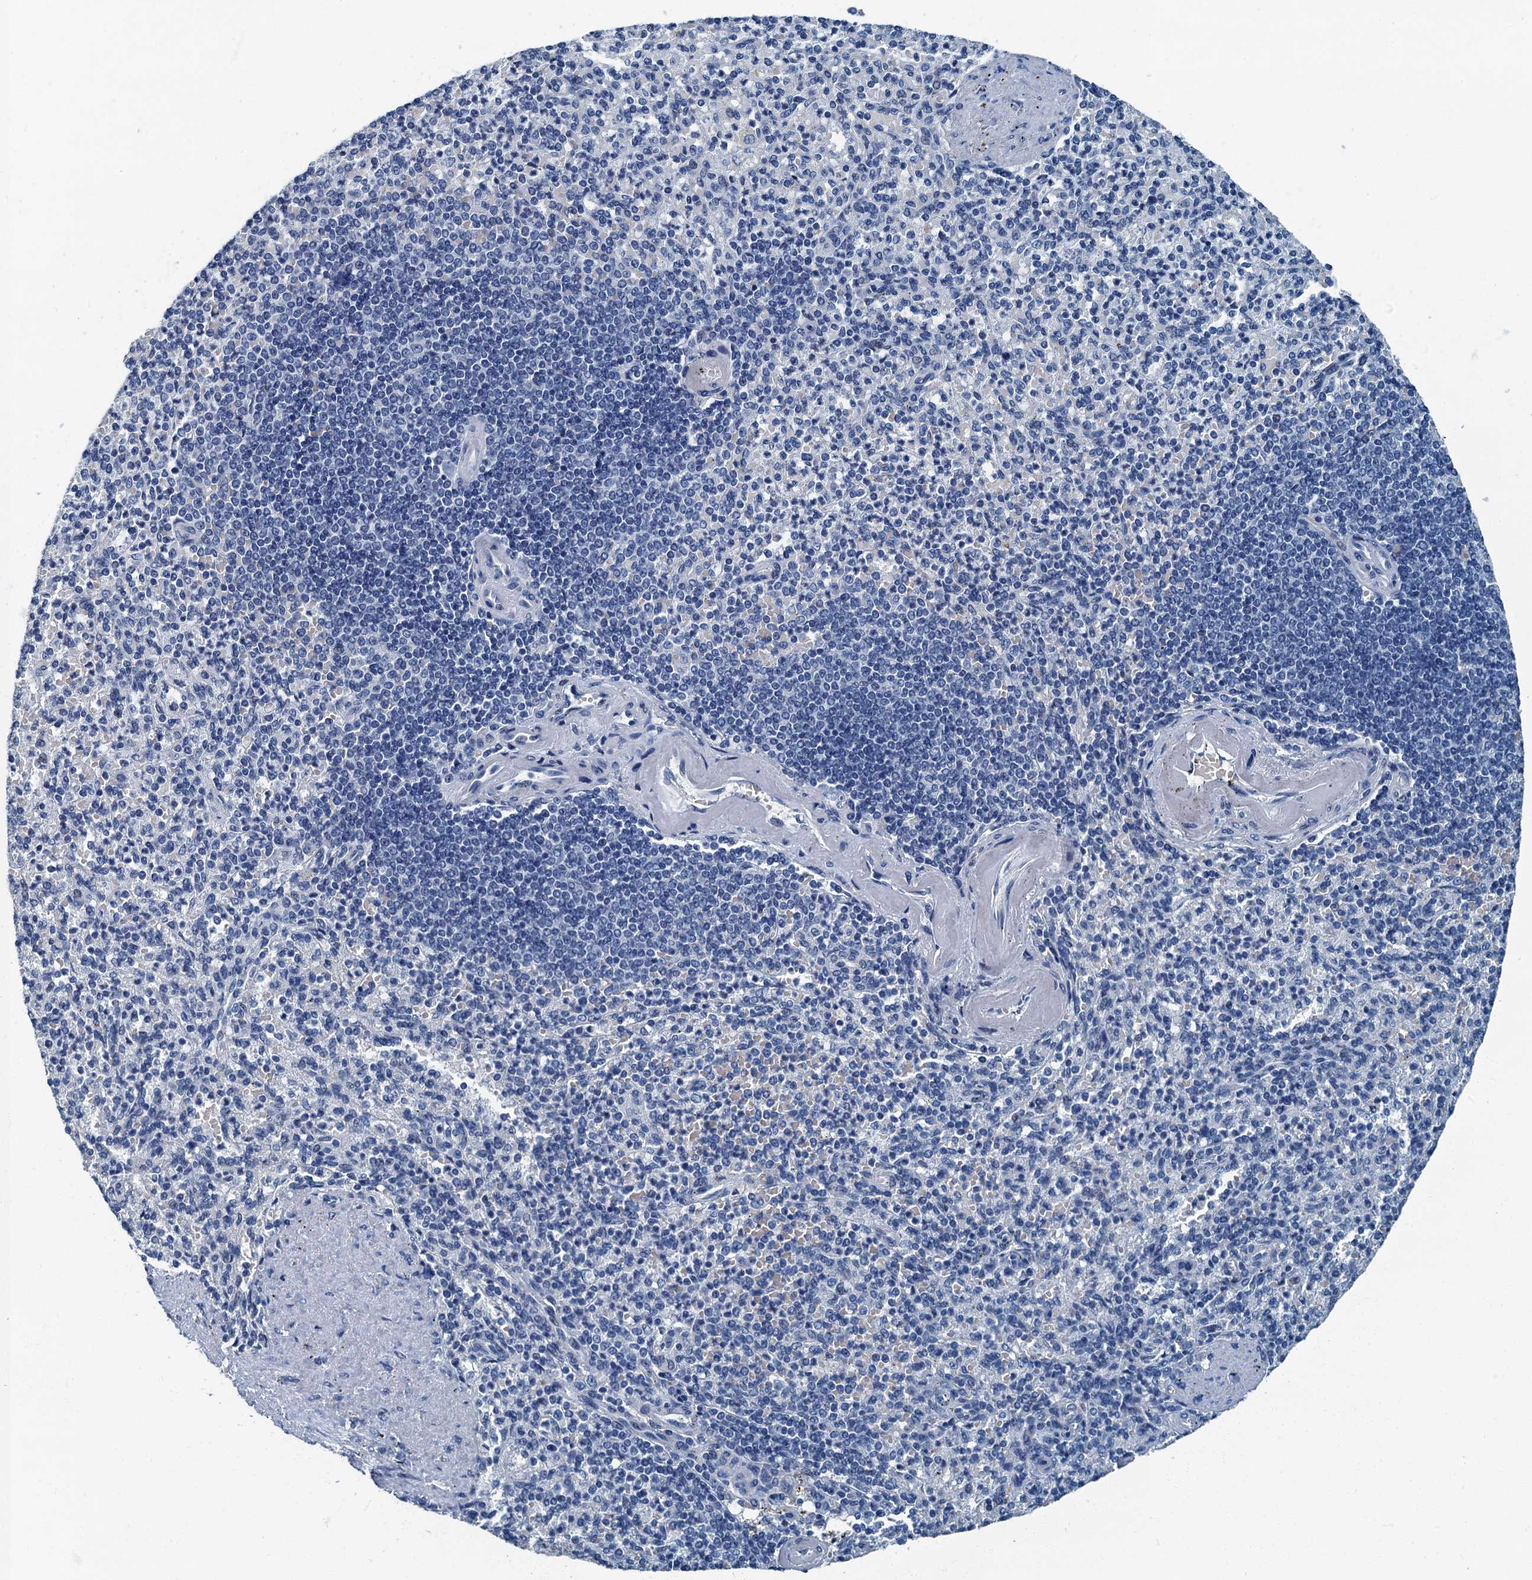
{"staining": {"intensity": "negative", "quantity": "none", "location": "none"}, "tissue": "spleen", "cell_type": "Cells in red pulp", "image_type": "normal", "snomed": [{"axis": "morphology", "description": "Normal tissue, NOS"}, {"axis": "topography", "description": "Spleen"}], "caption": "High magnification brightfield microscopy of benign spleen stained with DAB (brown) and counterstained with hematoxylin (blue): cells in red pulp show no significant positivity.", "gene": "GADL1", "patient": {"sex": "female", "age": 74}}